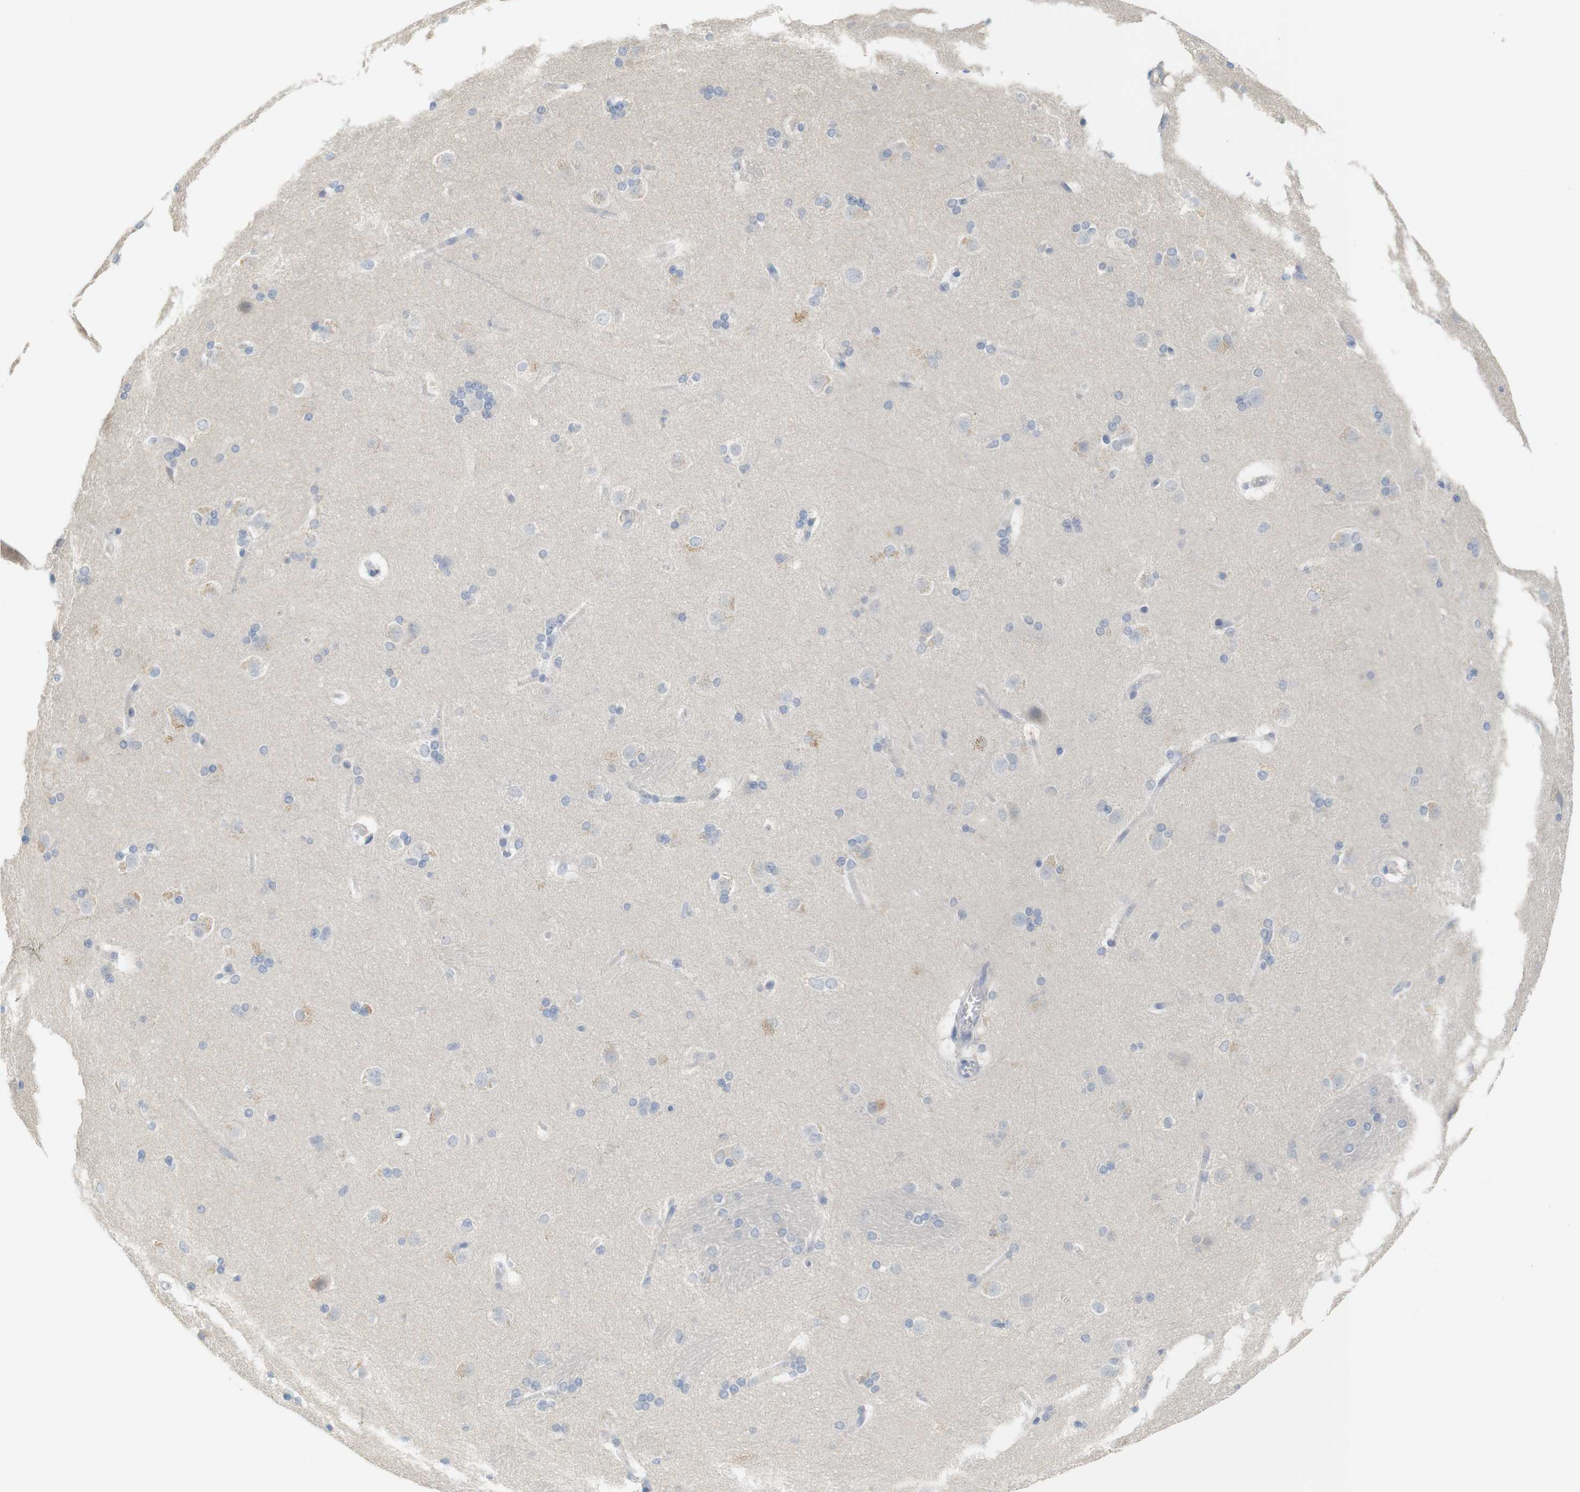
{"staining": {"intensity": "negative", "quantity": "none", "location": "none"}, "tissue": "caudate", "cell_type": "Glial cells", "image_type": "normal", "snomed": [{"axis": "morphology", "description": "Normal tissue, NOS"}, {"axis": "topography", "description": "Lateral ventricle wall"}], "caption": "An IHC photomicrograph of normal caudate is shown. There is no staining in glial cells of caudate.", "gene": "RGS9", "patient": {"sex": "female", "age": 19}}